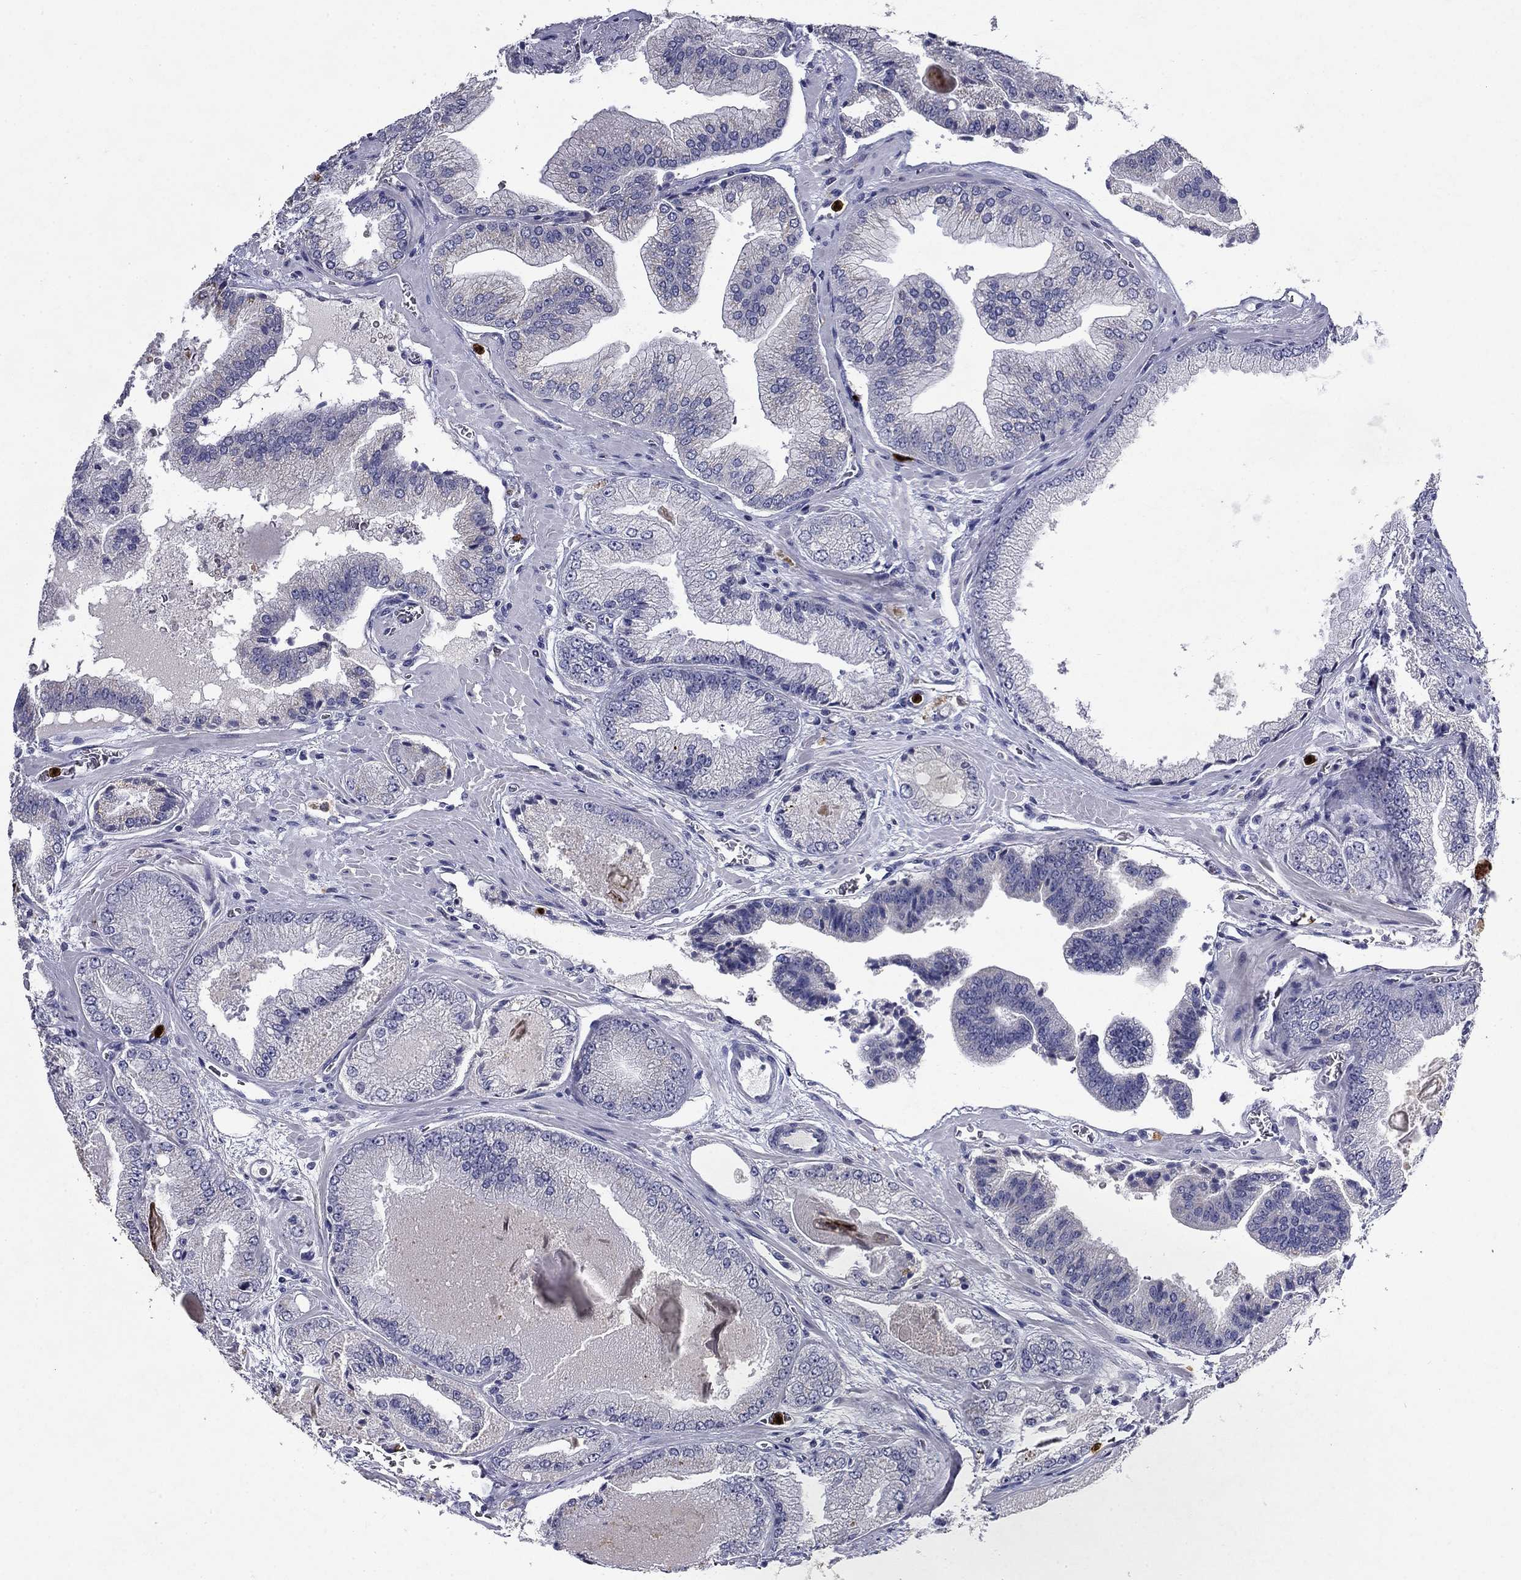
{"staining": {"intensity": "negative", "quantity": "none", "location": "none"}, "tissue": "prostate cancer", "cell_type": "Tumor cells", "image_type": "cancer", "snomed": [{"axis": "morphology", "description": "Adenocarcinoma, Low grade"}, {"axis": "topography", "description": "Prostate"}], "caption": "DAB (3,3'-diaminobenzidine) immunohistochemical staining of adenocarcinoma (low-grade) (prostate) demonstrates no significant positivity in tumor cells. (DAB immunohistochemistry, high magnification).", "gene": "IRF5", "patient": {"sex": "male", "age": 72}}